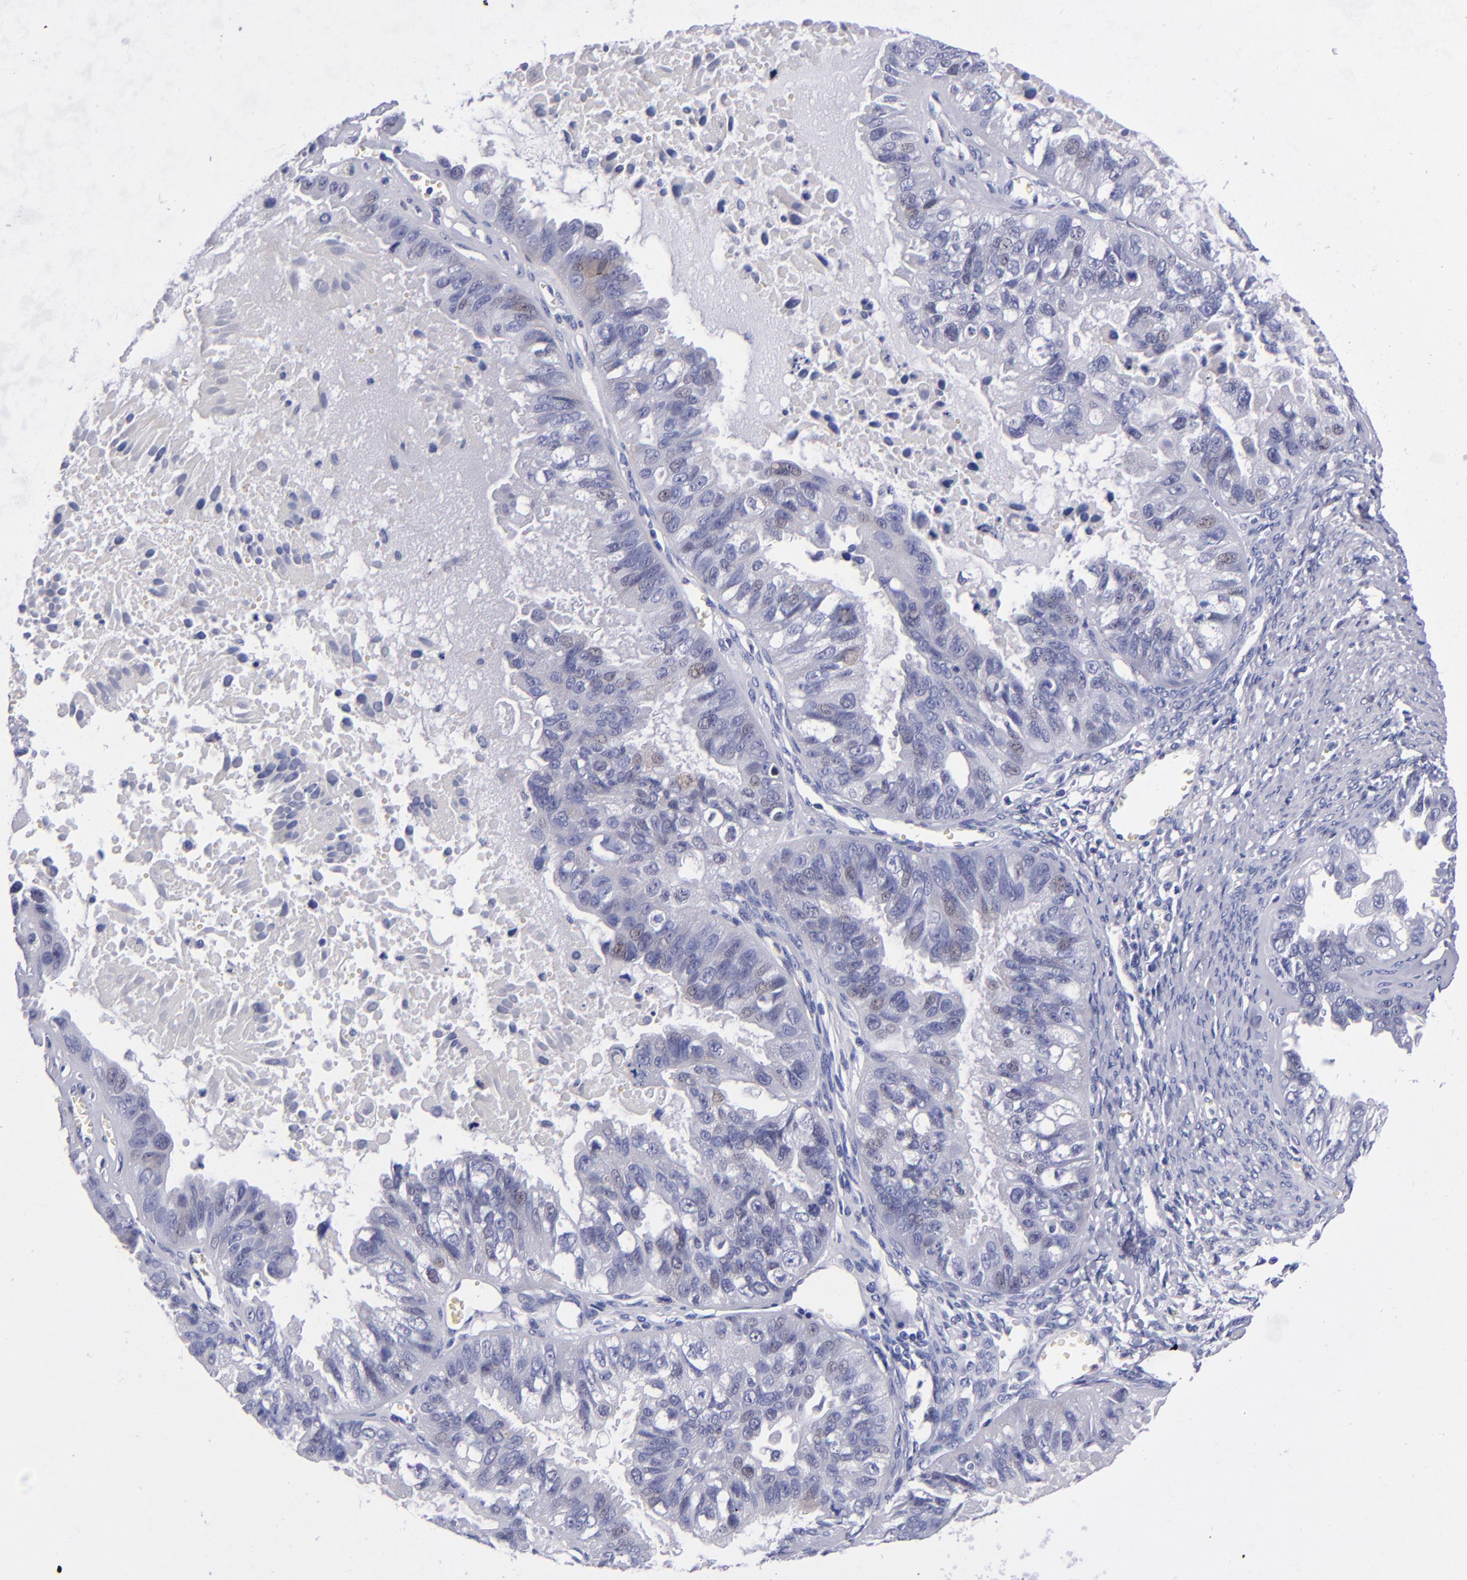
{"staining": {"intensity": "negative", "quantity": "none", "location": "none"}, "tissue": "ovarian cancer", "cell_type": "Tumor cells", "image_type": "cancer", "snomed": [{"axis": "morphology", "description": "Carcinoma, endometroid"}, {"axis": "topography", "description": "Ovary"}], "caption": "Immunohistochemical staining of ovarian cancer displays no significant expression in tumor cells. (DAB (3,3'-diaminobenzidine) immunohistochemistry visualized using brightfield microscopy, high magnification).", "gene": "MCM7", "patient": {"sex": "female", "age": 85}}